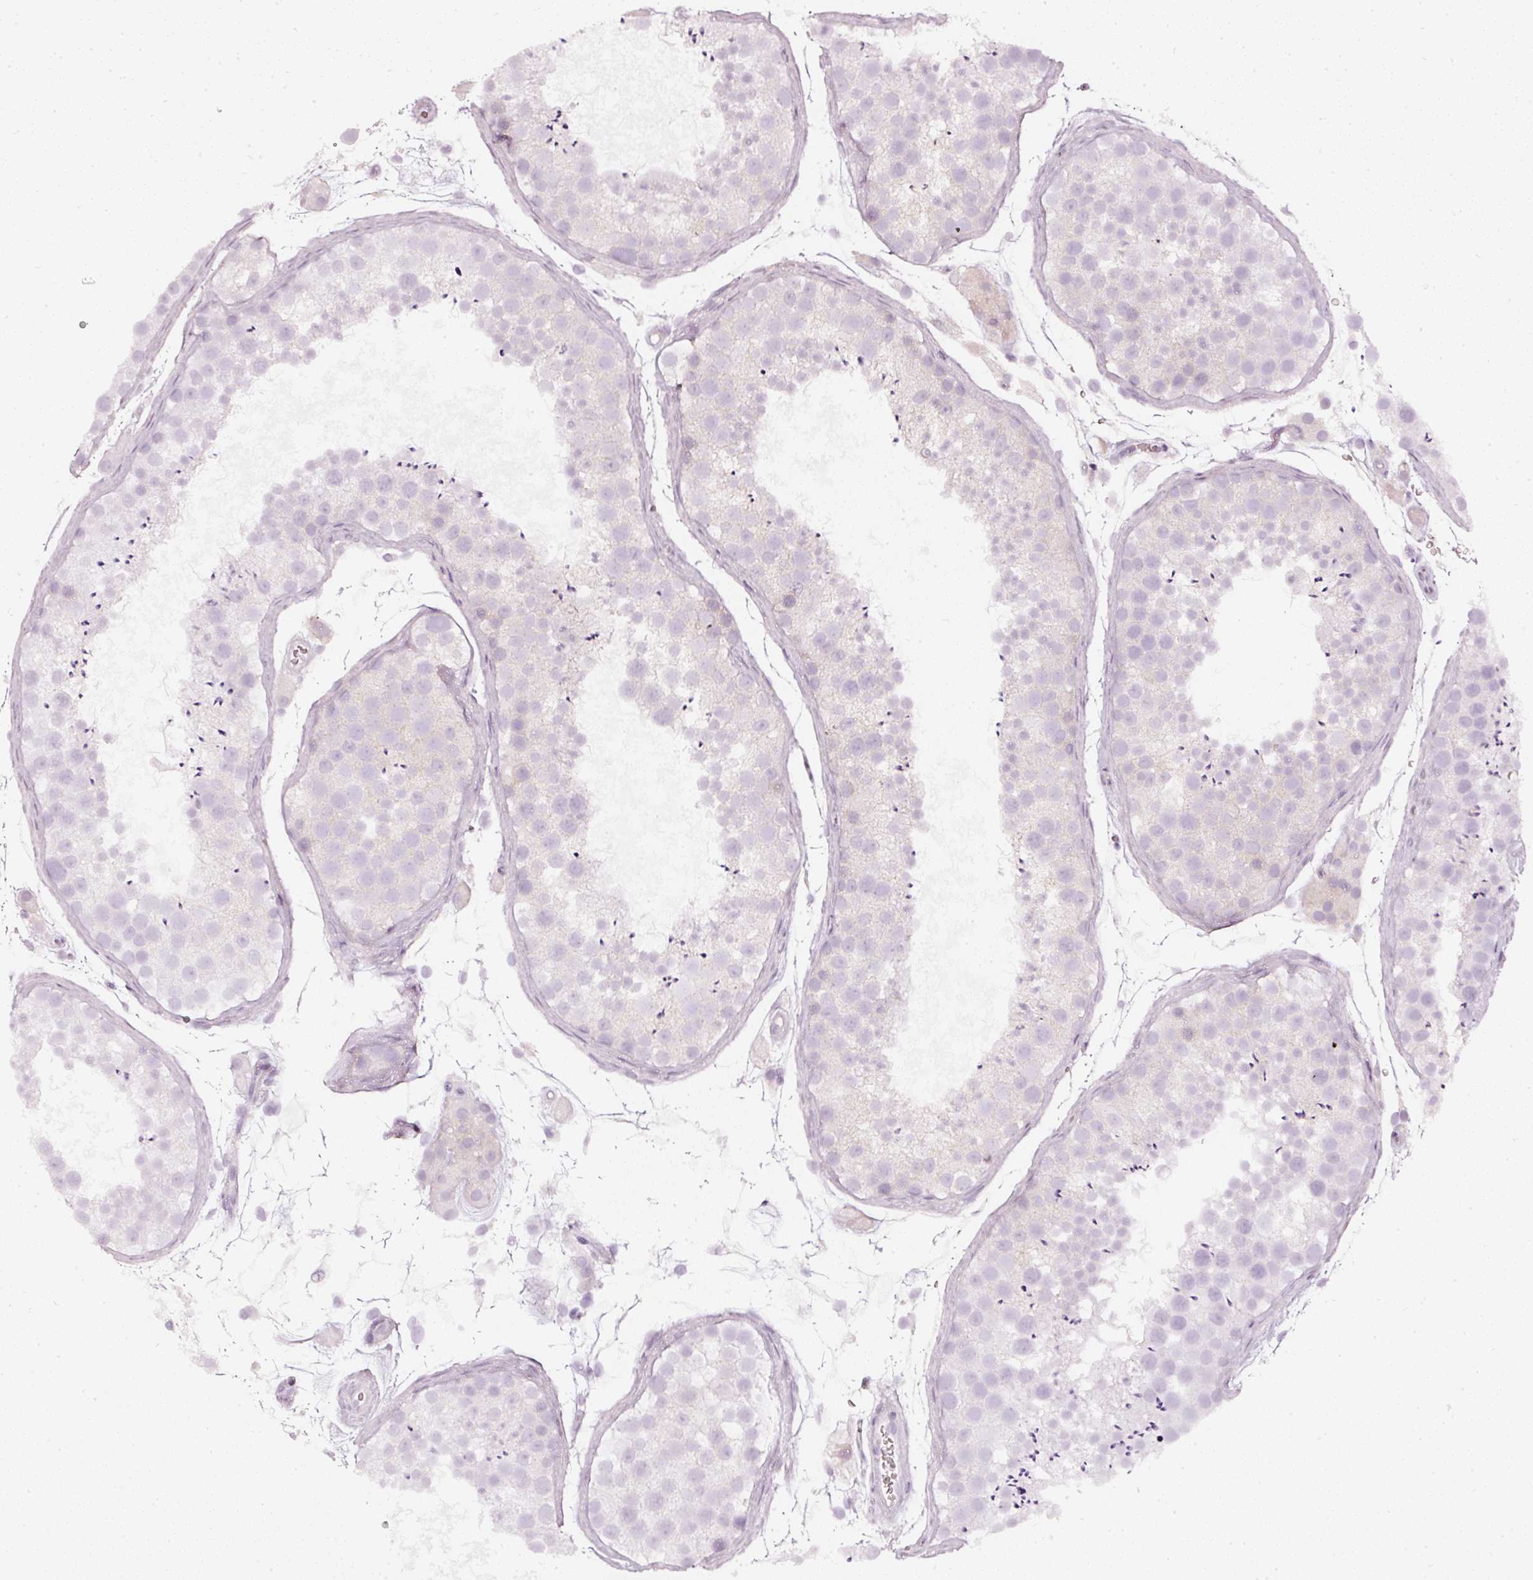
{"staining": {"intensity": "negative", "quantity": "none", "location": "none"}, "tissue": "testis", "cell_type": "Cells in seminiferous ducts", "image_type": "normal", "snomed": [{"axis": "morphology", "description": "Normal tissue, NOS"}, {"axis": "topography", "description": "Testis"}], "caption": "A high-resolution histopathology image shows IHC staining of unremarkable testis, which reveals no significant staining in cells in seminiferous ducts. Nuclei are stained in blue.", "gene": "CNP", "patient": {"sex": "male", "age": 41}}